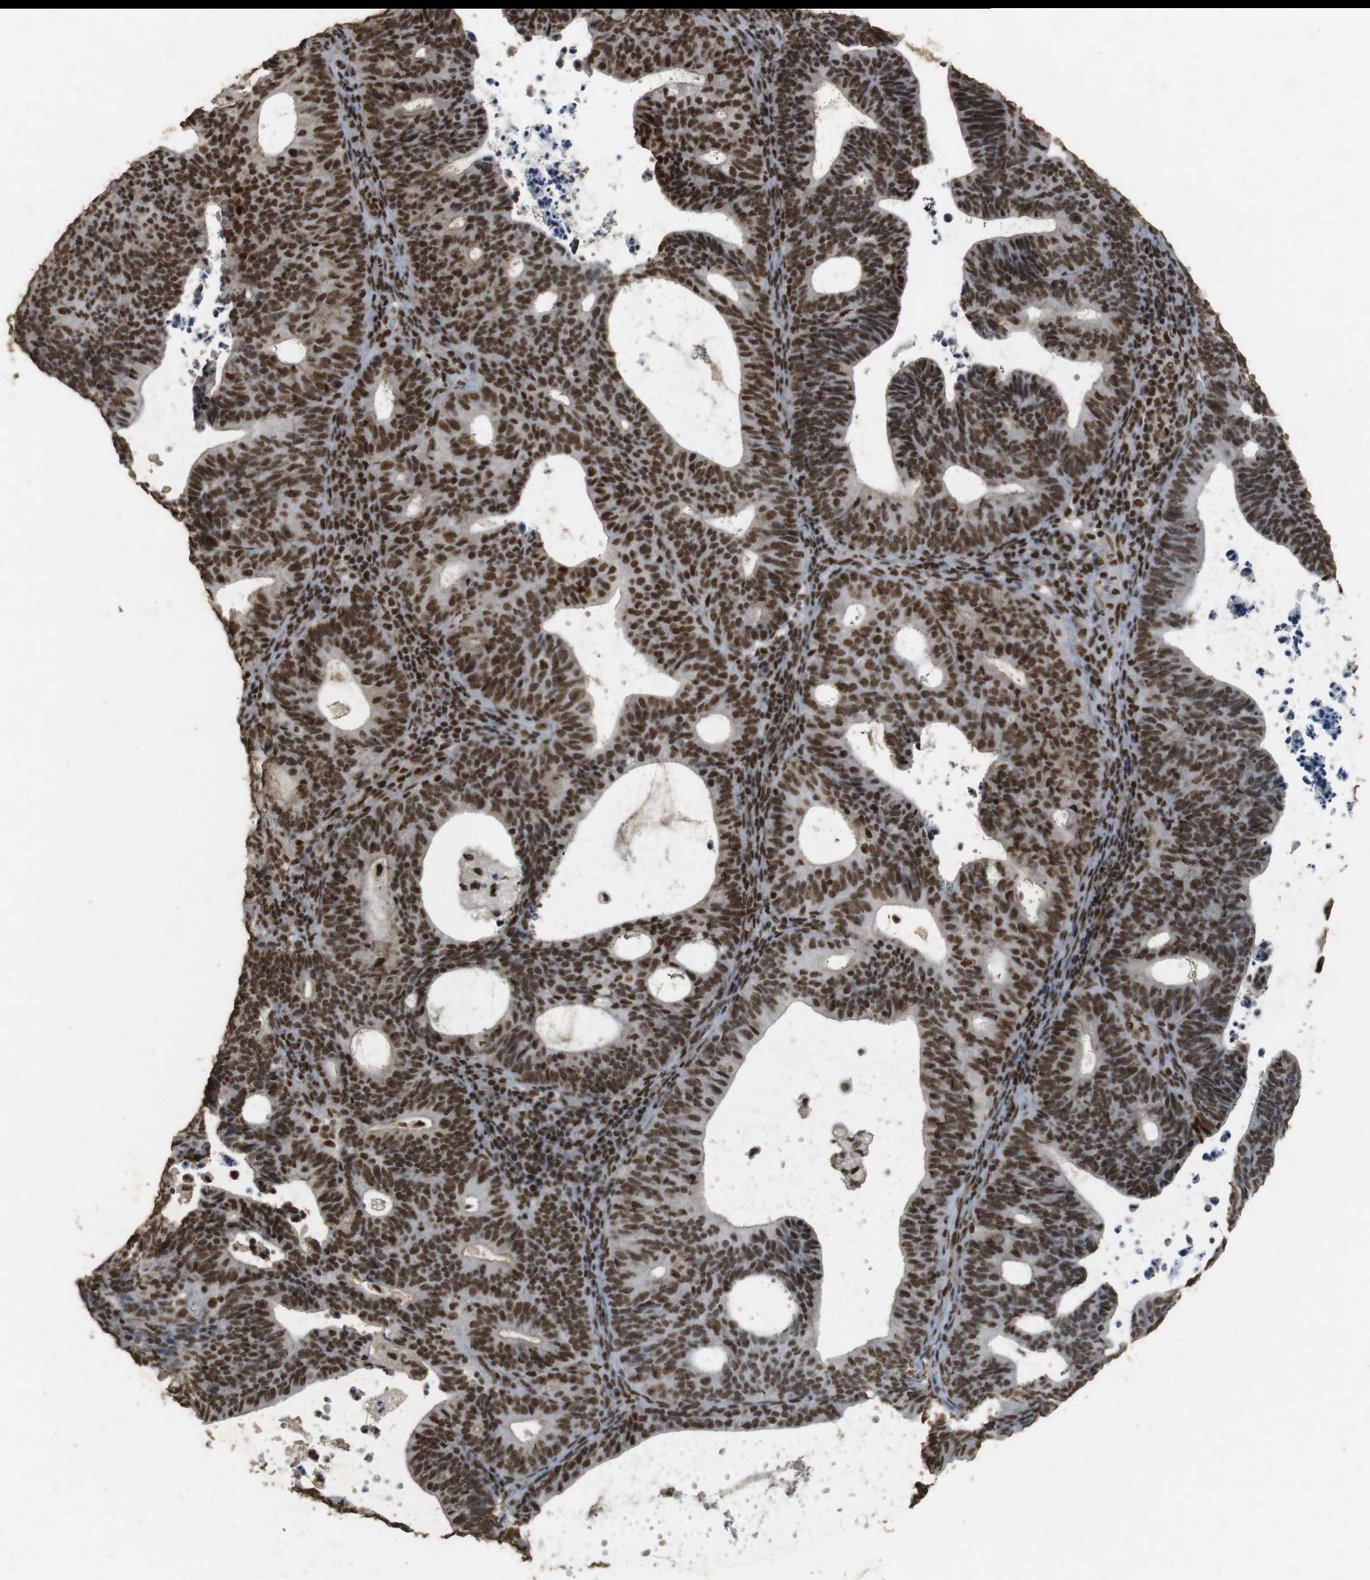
{"staining": {"intensity": "strong", "quantity": ">75%", "location": "nuclear"}, "tissue": "endometrial cancer", "cell_type": "Tumor cells", "image_type": "cancer", "snomed": [{"axis": "morphology", "description": "Adenocarcinoma, NOS"}, {"axis": "topography", "description": "Uterus"}], "caption": "Immunohistochemical staining of endometrial adenocarcinoma displays strong nuclear protein positivity in approximately >75% of tumor cells.", "gene": "GATA4", "patient": {"sex": "female", "age": 83}}